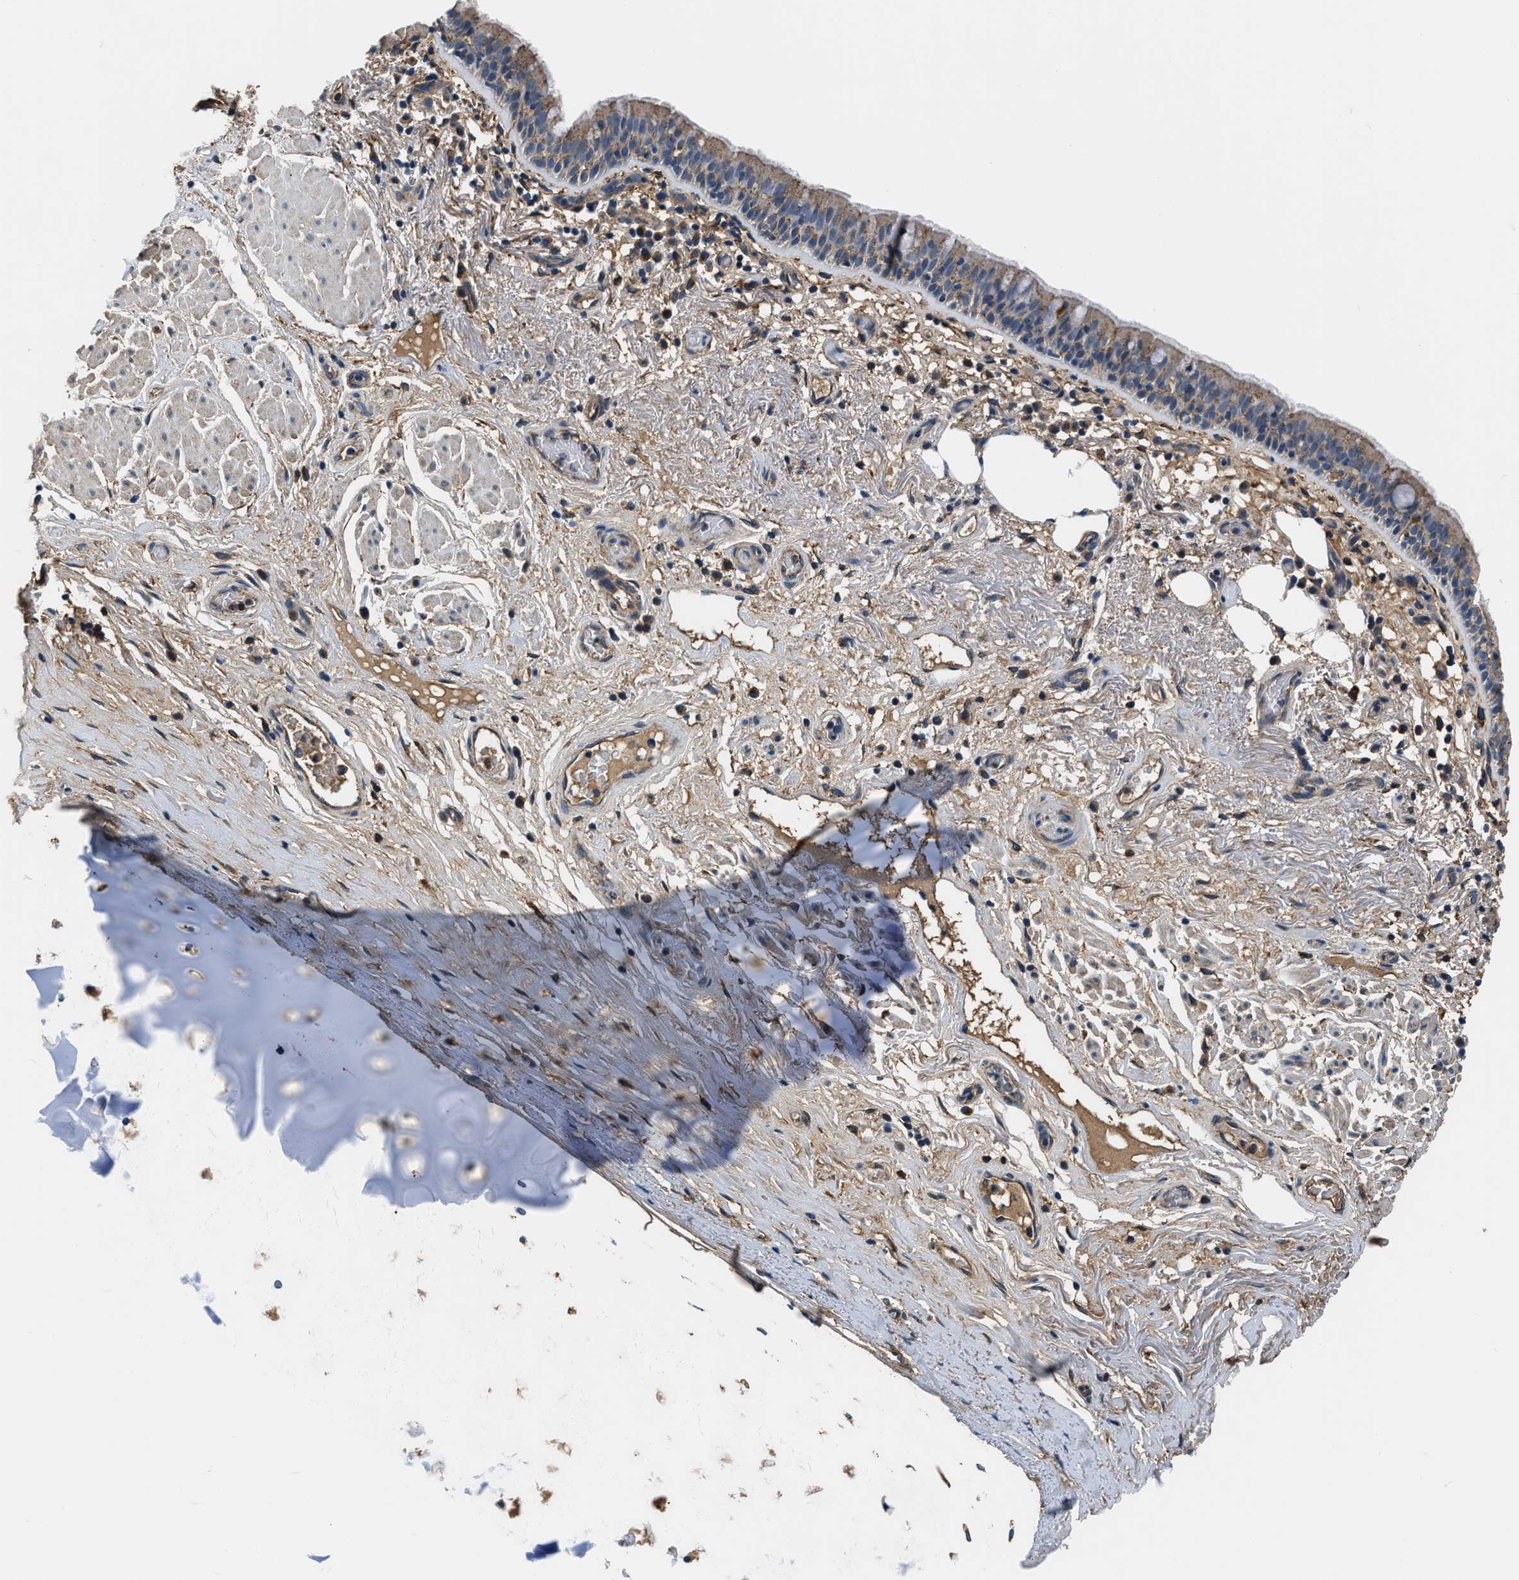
{"staining": {"intensity": "weak", "quantity": ">75%", "location": "cytoplasmic/membranous"}, "tissue": "bronchus", "cell_type": "Respiratory epithelial cells", "image_type": "normal", "snomed": [{"axis": "morphology", "description": "Normal tissue, NOS"}, {"axis": "morphology", "description": "Inflammation, NOS"}, {"axis": "topography", "description": "Cartilage tissue"}, {"axis": "topography", "description": "Bronchus"}], "caption": "High-magnification brightfield microscopy of unremarkable bronchus stained with DAB (brown) and counterstained with hematoxylin (blue). respiratory epithelial cells exhibit weak cytoplasmic/membranous expression is seen in approximately>75% of cells. (Stains: DAB (3,3'-diaminobenzidine) in brown, nuclei in blue, Microscopy: brightfield microscopy at high magnification).", "gene": "EEA1", "patient": {"sex": "male", "age": 77}}